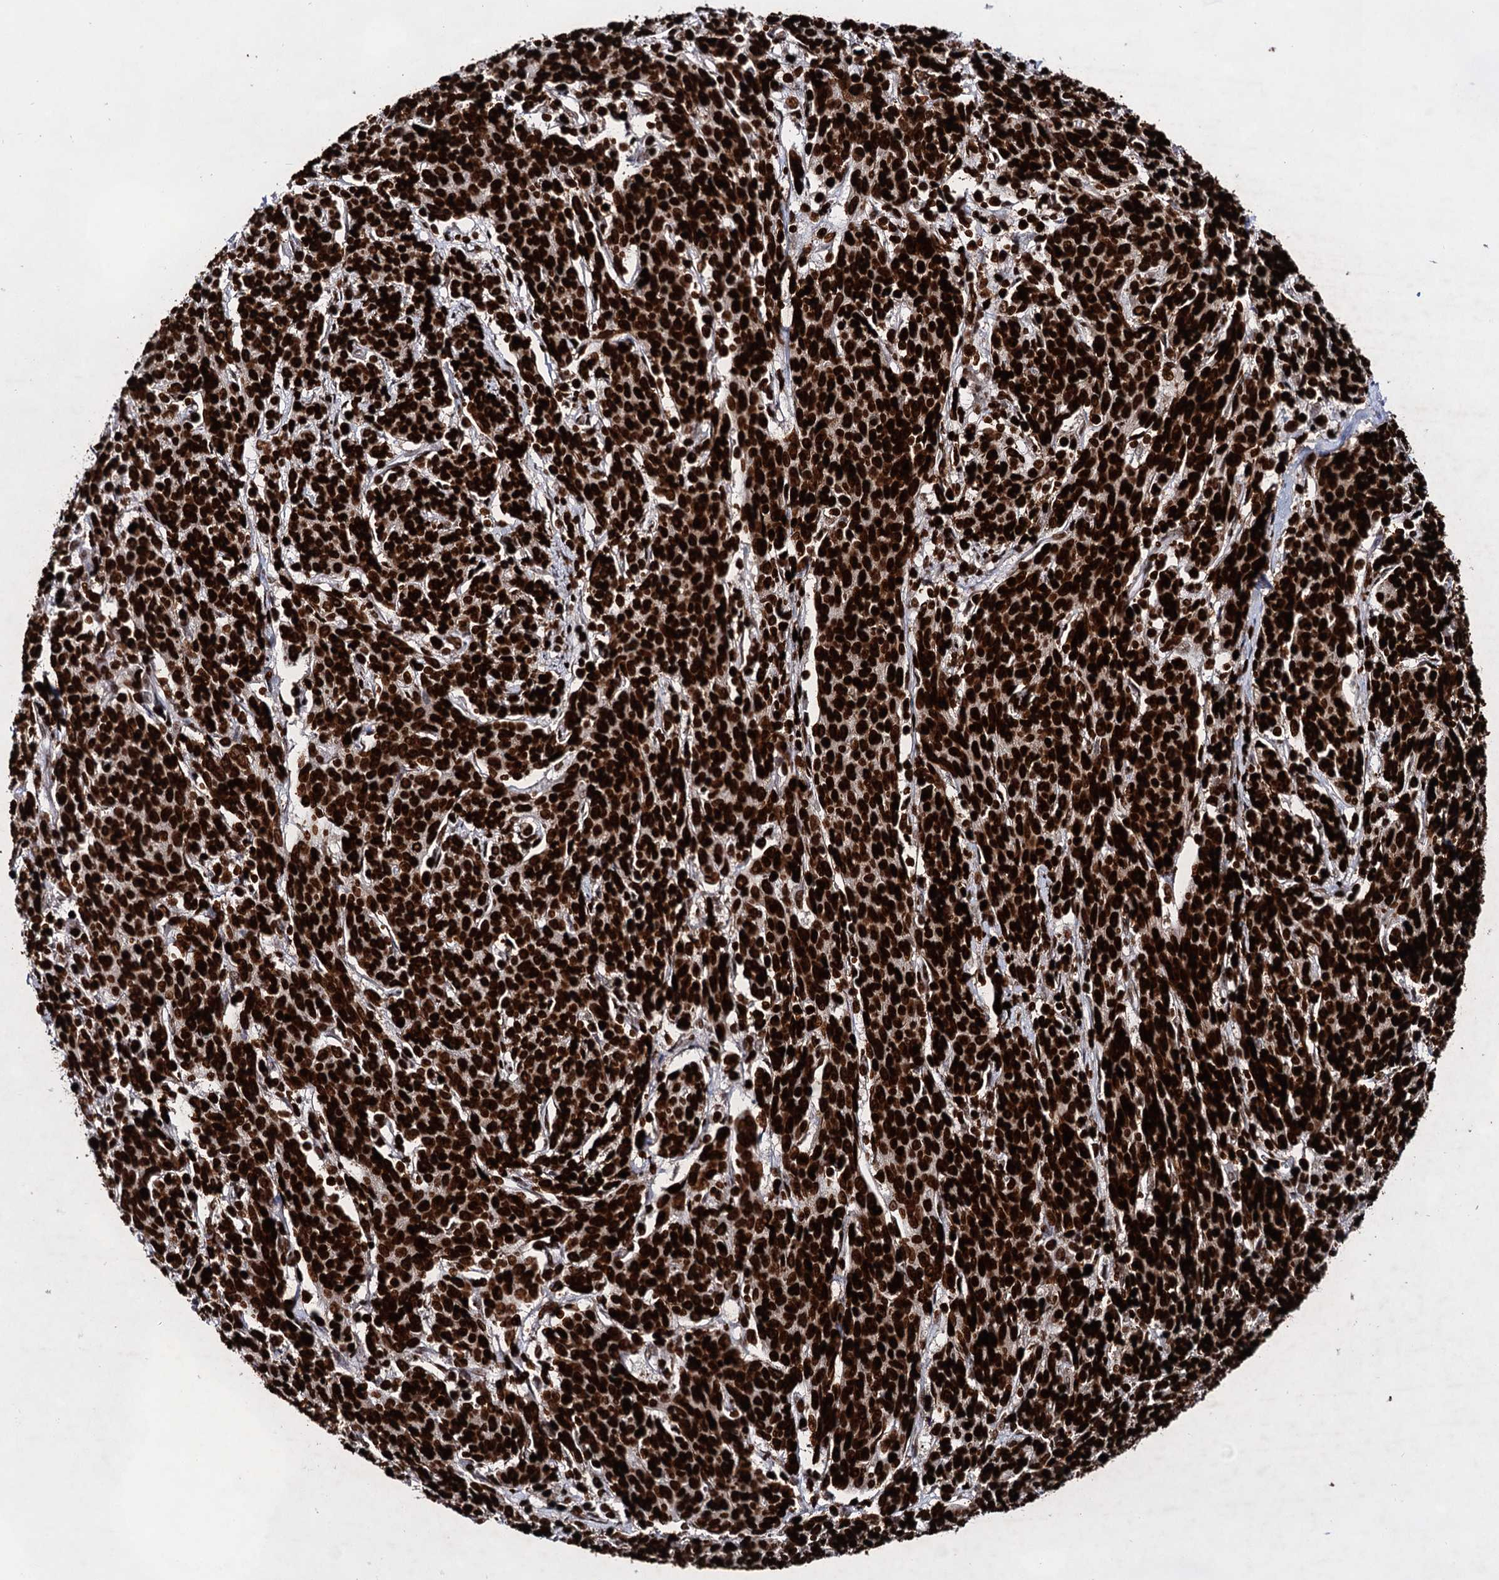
{"staining": {"intensity": "strong", "quantity": ">75%", "location": "nuclear"}, "tissue": "cervical cancer", "cell_type": "Tumor cells", "image_type": "cancer", "snomed": [{"axis": "morphology", "description": "Squamous cell carcinoma, NOS"}, {"axis": "topography", "description": "Cervix"}], "caption": "Protein expression analysis of cervical cancer (squamous cell carcinoma) exhibits strong nuclear staining in about >75% of tumor cells. The protein of interest is stained brown, and the nuclei are stained in blue (DAB IHC with brightfield microscopy, high magnification).", "gene": "HMGB2", "patient": {"sex": "female", "age": 67}}